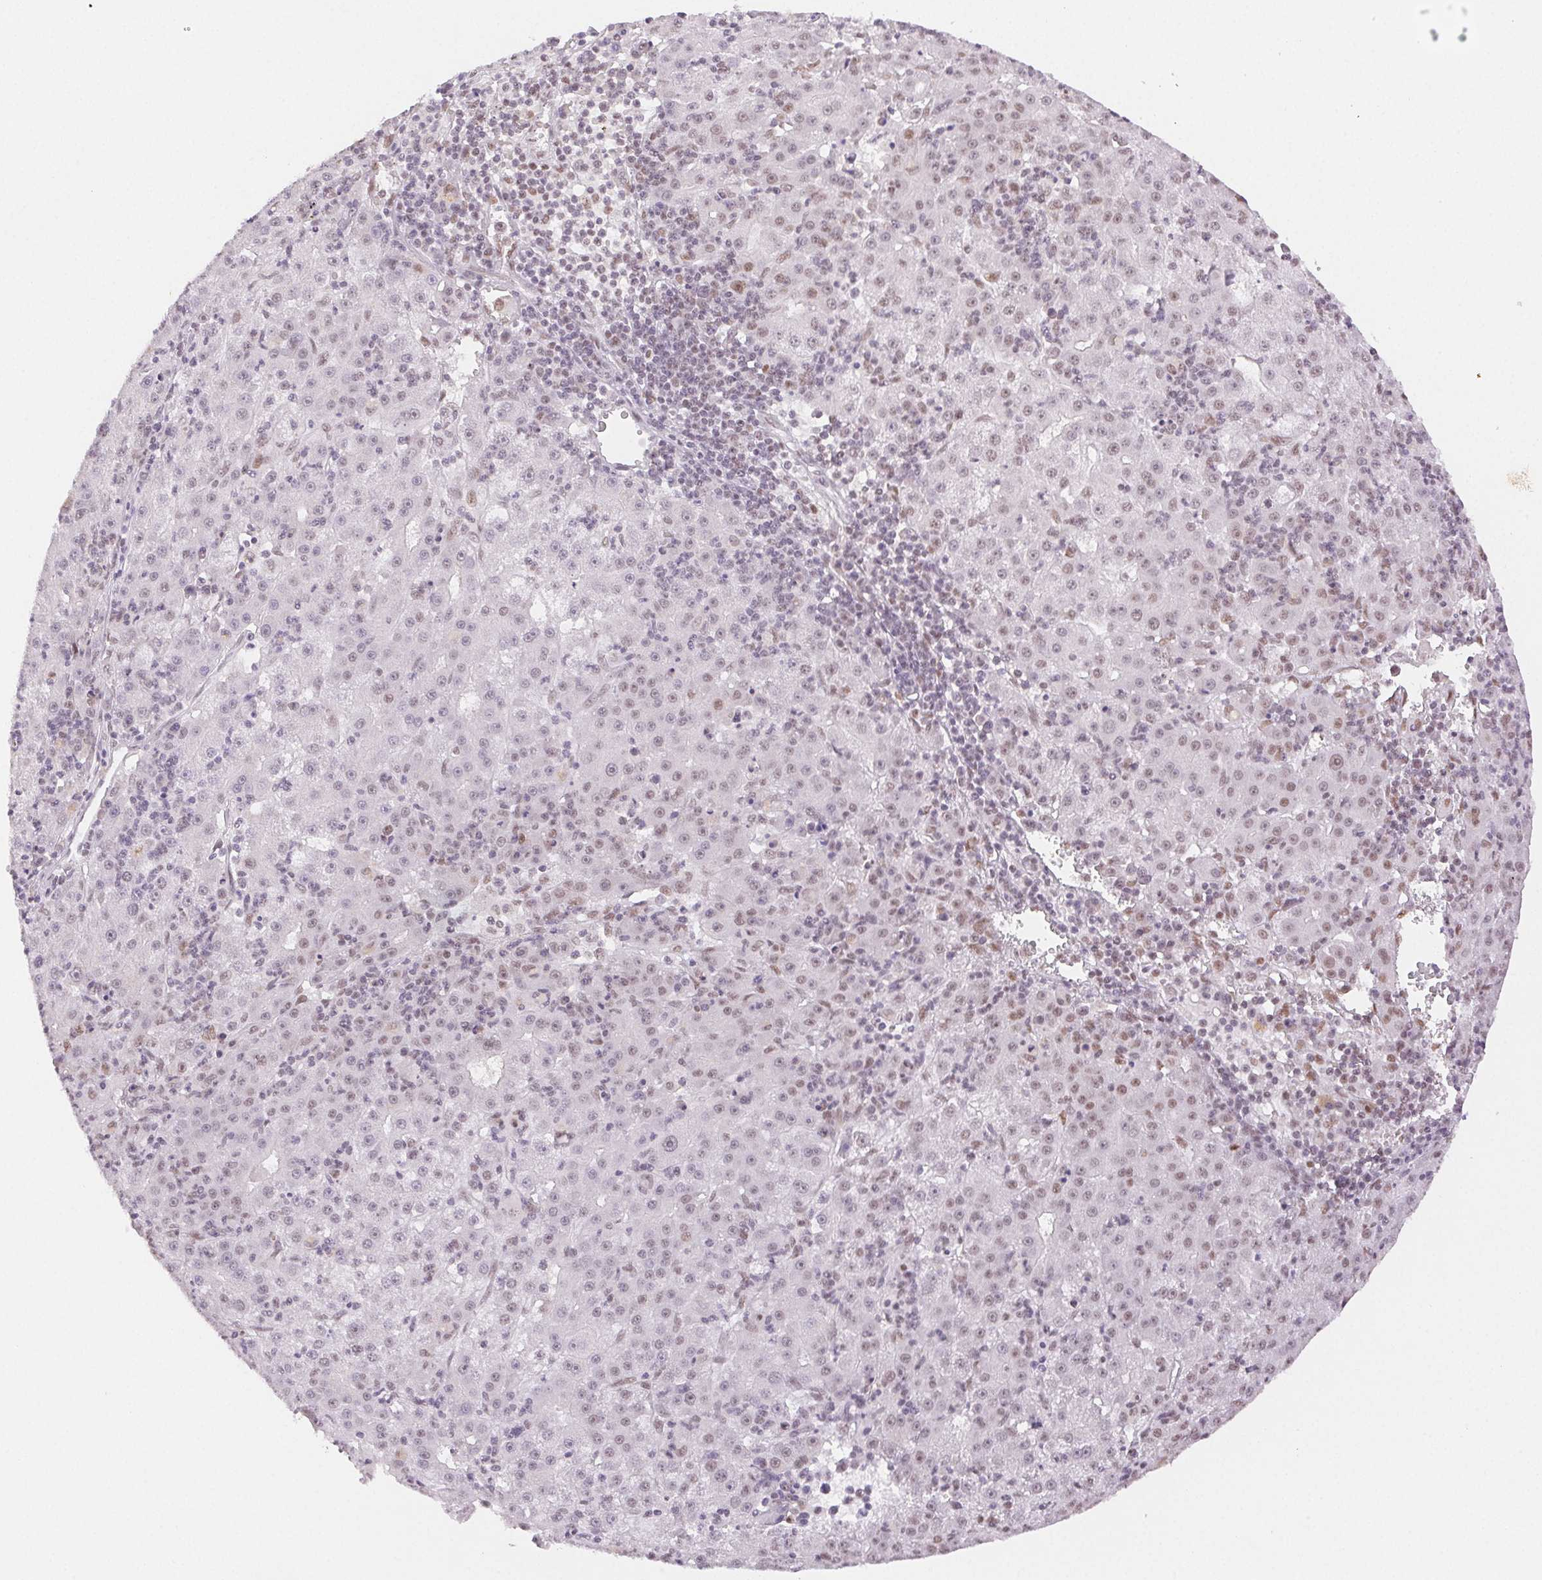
{"staining": {"intensity": "weak", "quantity": "25%-75%", "location": "nuclear"}, "tissue": "liver cancer", "cell_type": "Tumor cells", "image_type": "cancer", "snomed": [{"axis": "morphology", "description": "Carcinoma, Hepatocellular, NOS"}, {"axis": "topography", "description": "Liver"}], "caption": "Hepatocellular carcinoma (liver) stained with IHC exhibits weak nuclear staining in approximately 25%-75% of tumor cells. (DAB (3,3'-diaminobenzidine) IHC with brightfield microscopy, high magnification).", "gene": "H2AZ2", "patient": {"sex": "male", "age": 76}}